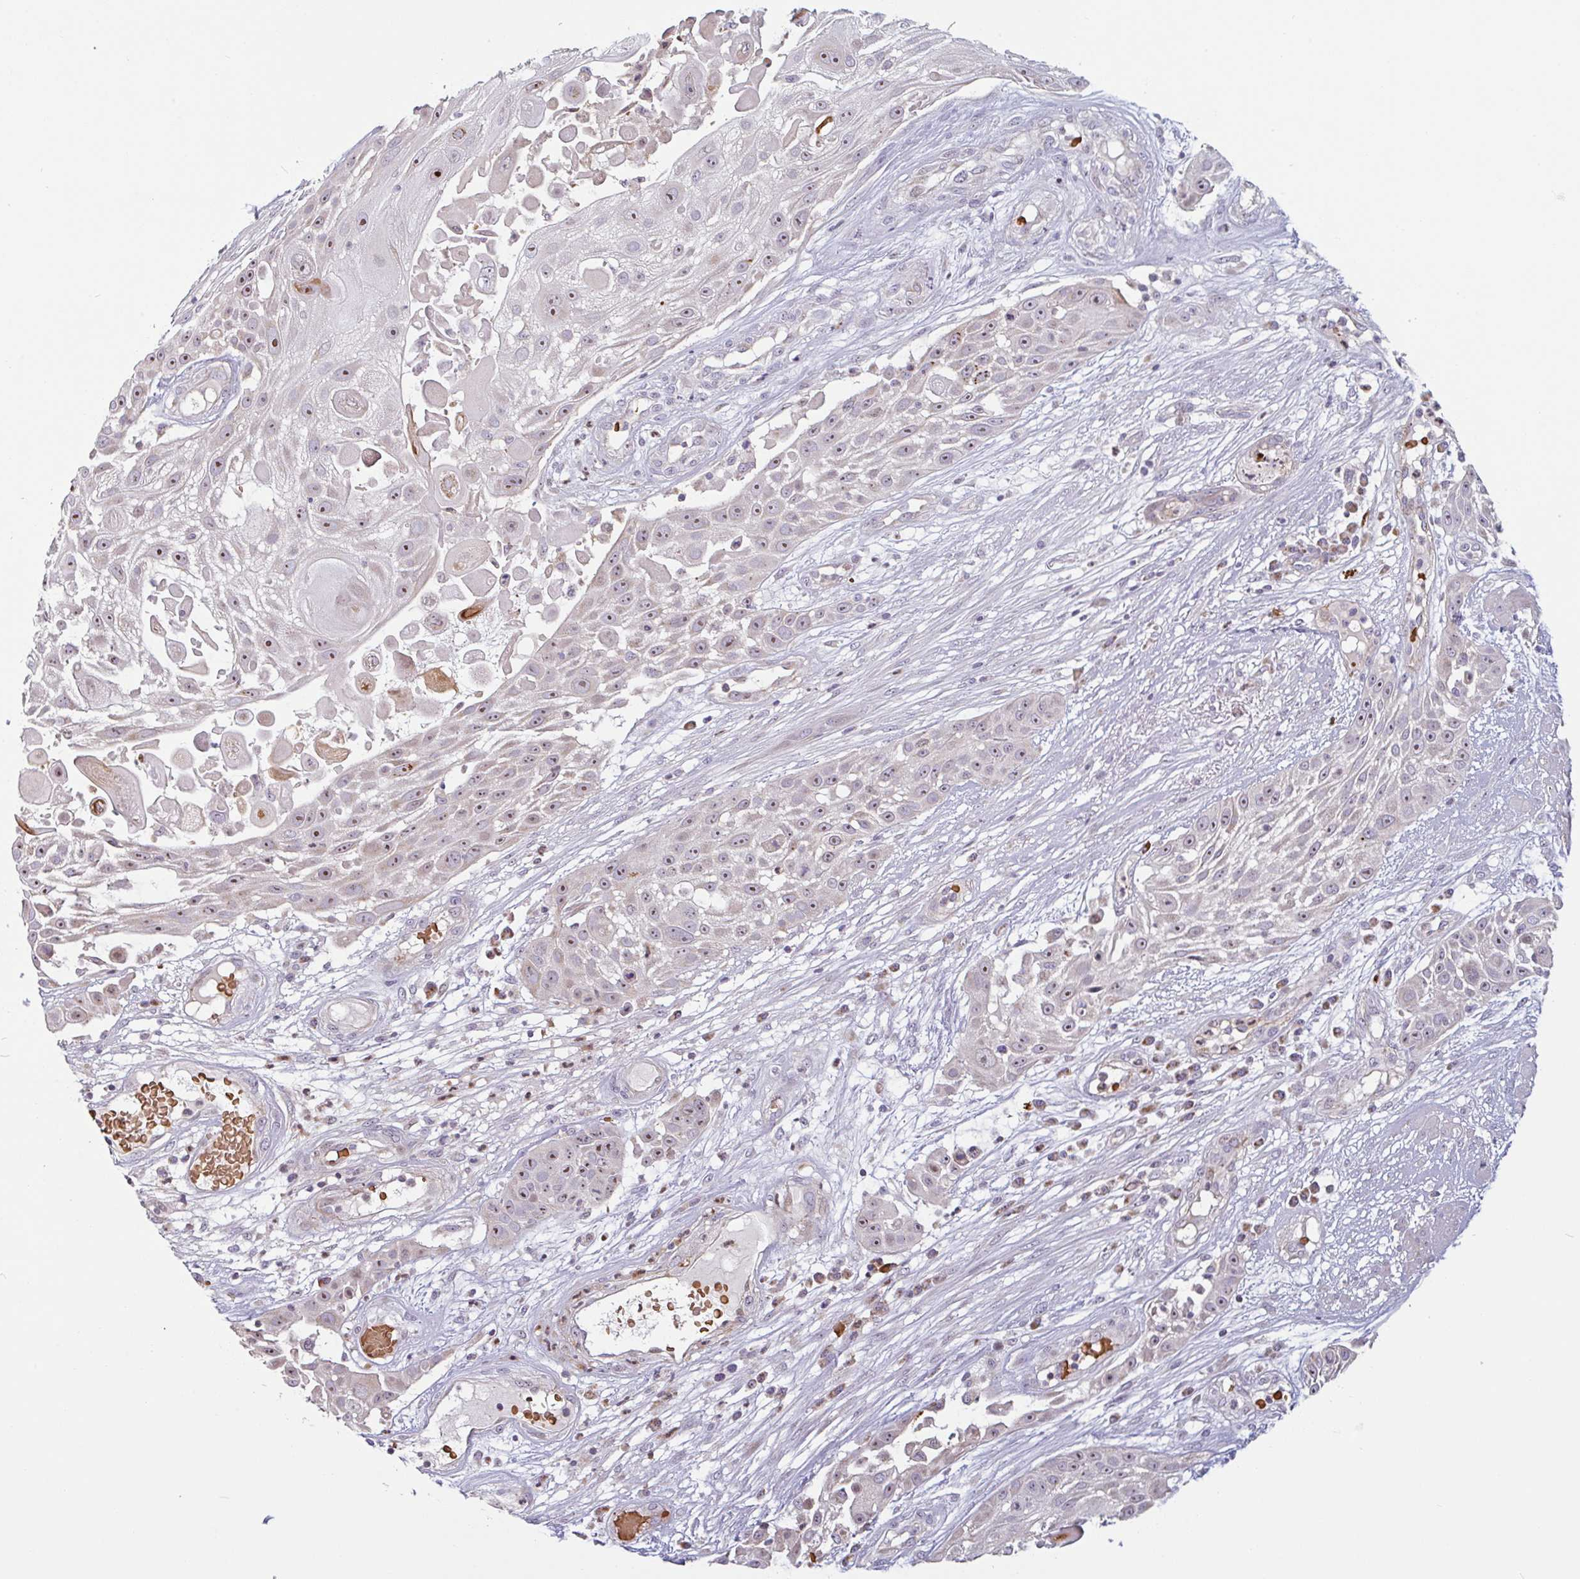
{"staining": {"intensity": "moderate", "quantity": "<25%", "location": "nuclear"}, "tissue": "skin cancer", "cell_type": "Tumor cells", "image_type": "cancer", "snomed": [{"axis": "morphology", "description": "Squamous cell carcinoma, NOS"}, {"axis": "topography", "description": "Skin"}], "caption": "Tumor cells reveal low levels of moderate nuclear staining in about <25% of cells in human skin cancer.", "gene": "TMEM119", "patient": {"sex": "female", "age": 86}}